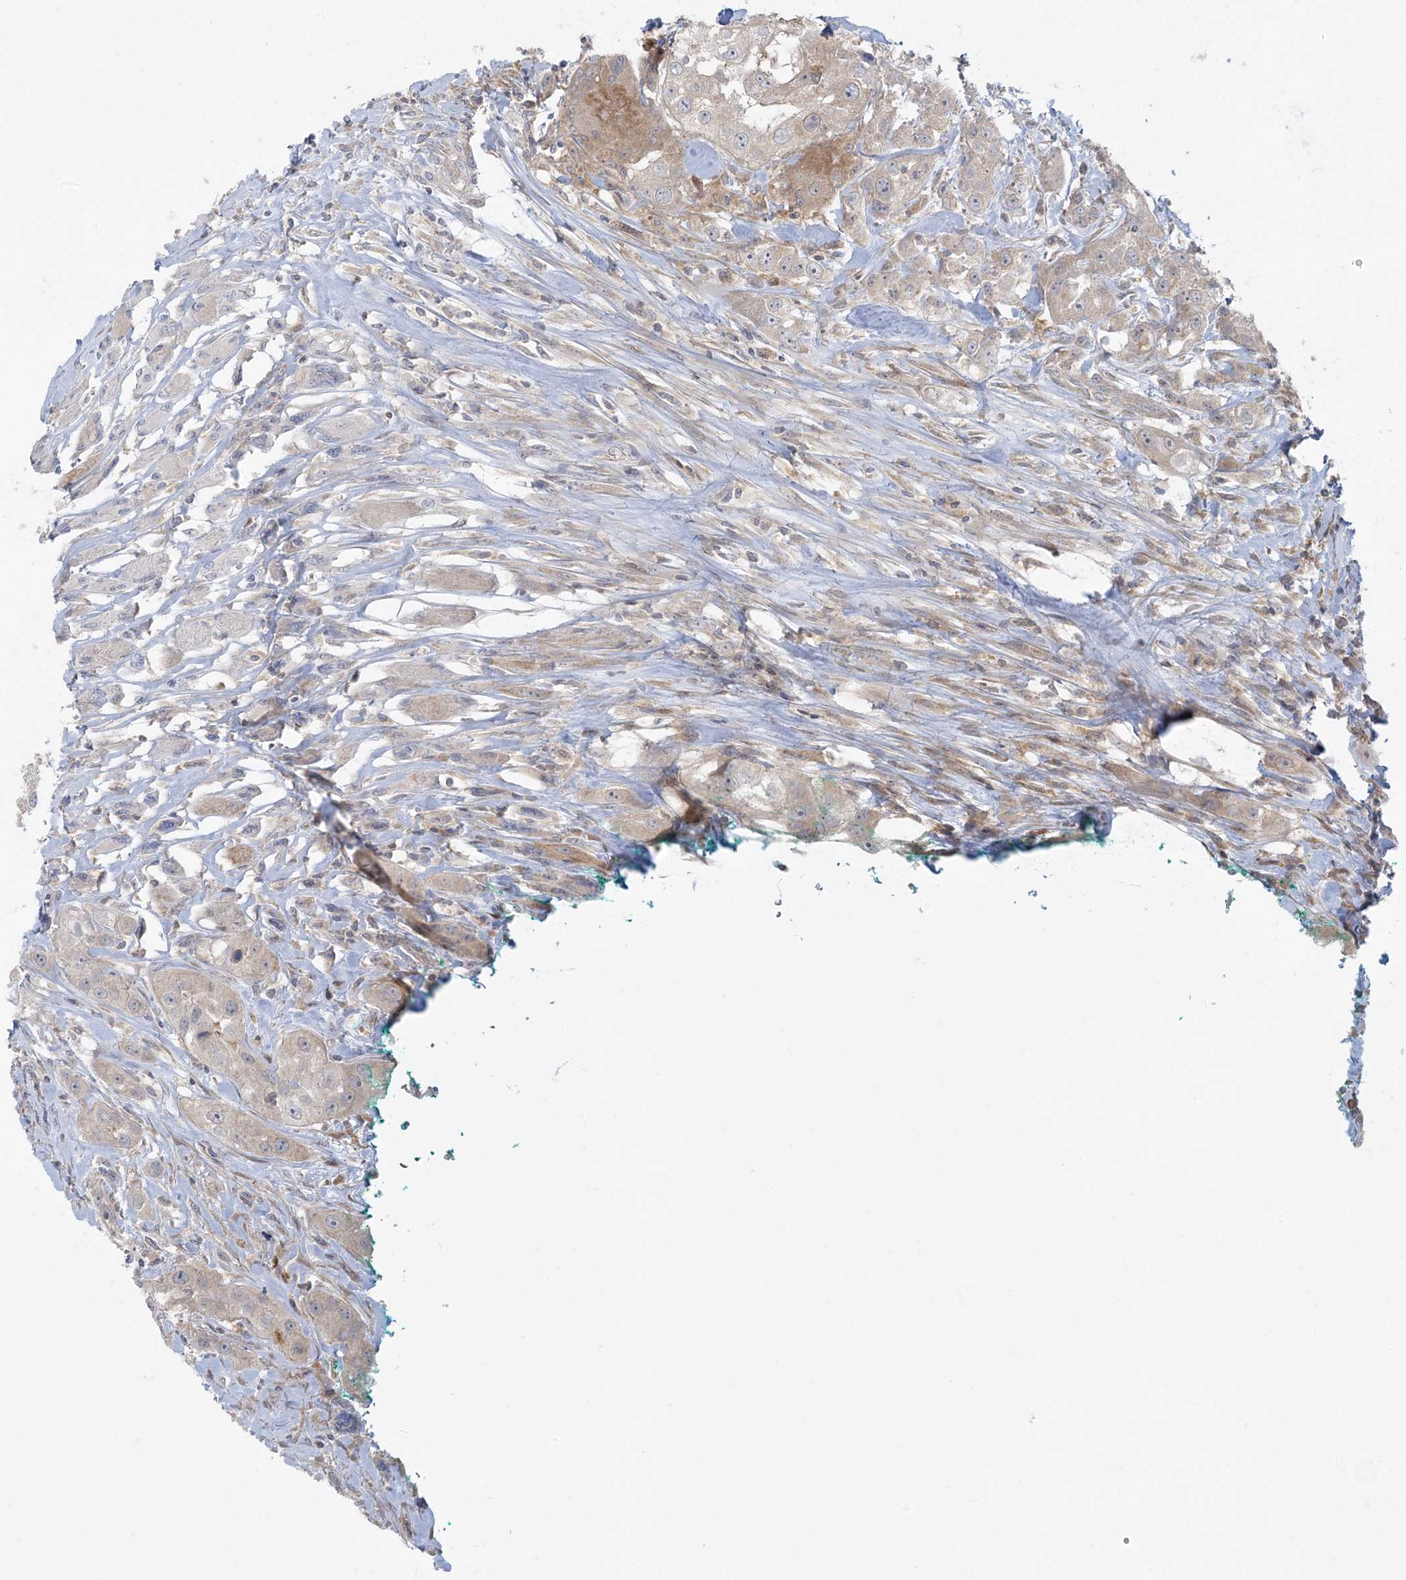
{"staining": {"intensity": "weak", "quantity": "25%-75%", "location": "cytoplasmic/membranous"}, "tissue": "head and neck cancer", "cell_type": "Tumor cells", "image_type": "cancer", "snomed": [{"axis": "morphology", "description": "Normal tissue, NOS"}, {"axis": "morphology", "description": "Squamous cell carcinoma, NOS"}, {"axis": "topography", "description": "Skeletal muscle"}, {"axis": "topography", "description": "Head-Neck"}], "caption": "Brown immunohistochemical staining in human head and neck cancer (squamous cell carcinoma) demonstrates weak cytoplasmic/membranous staining in approximately 25%-75% of tumor cells. The protein is shown in brown color, while the nuclei are stained blue.", "gene": "ZC3H6", "patient": {"sex": "male", "age": 51}}